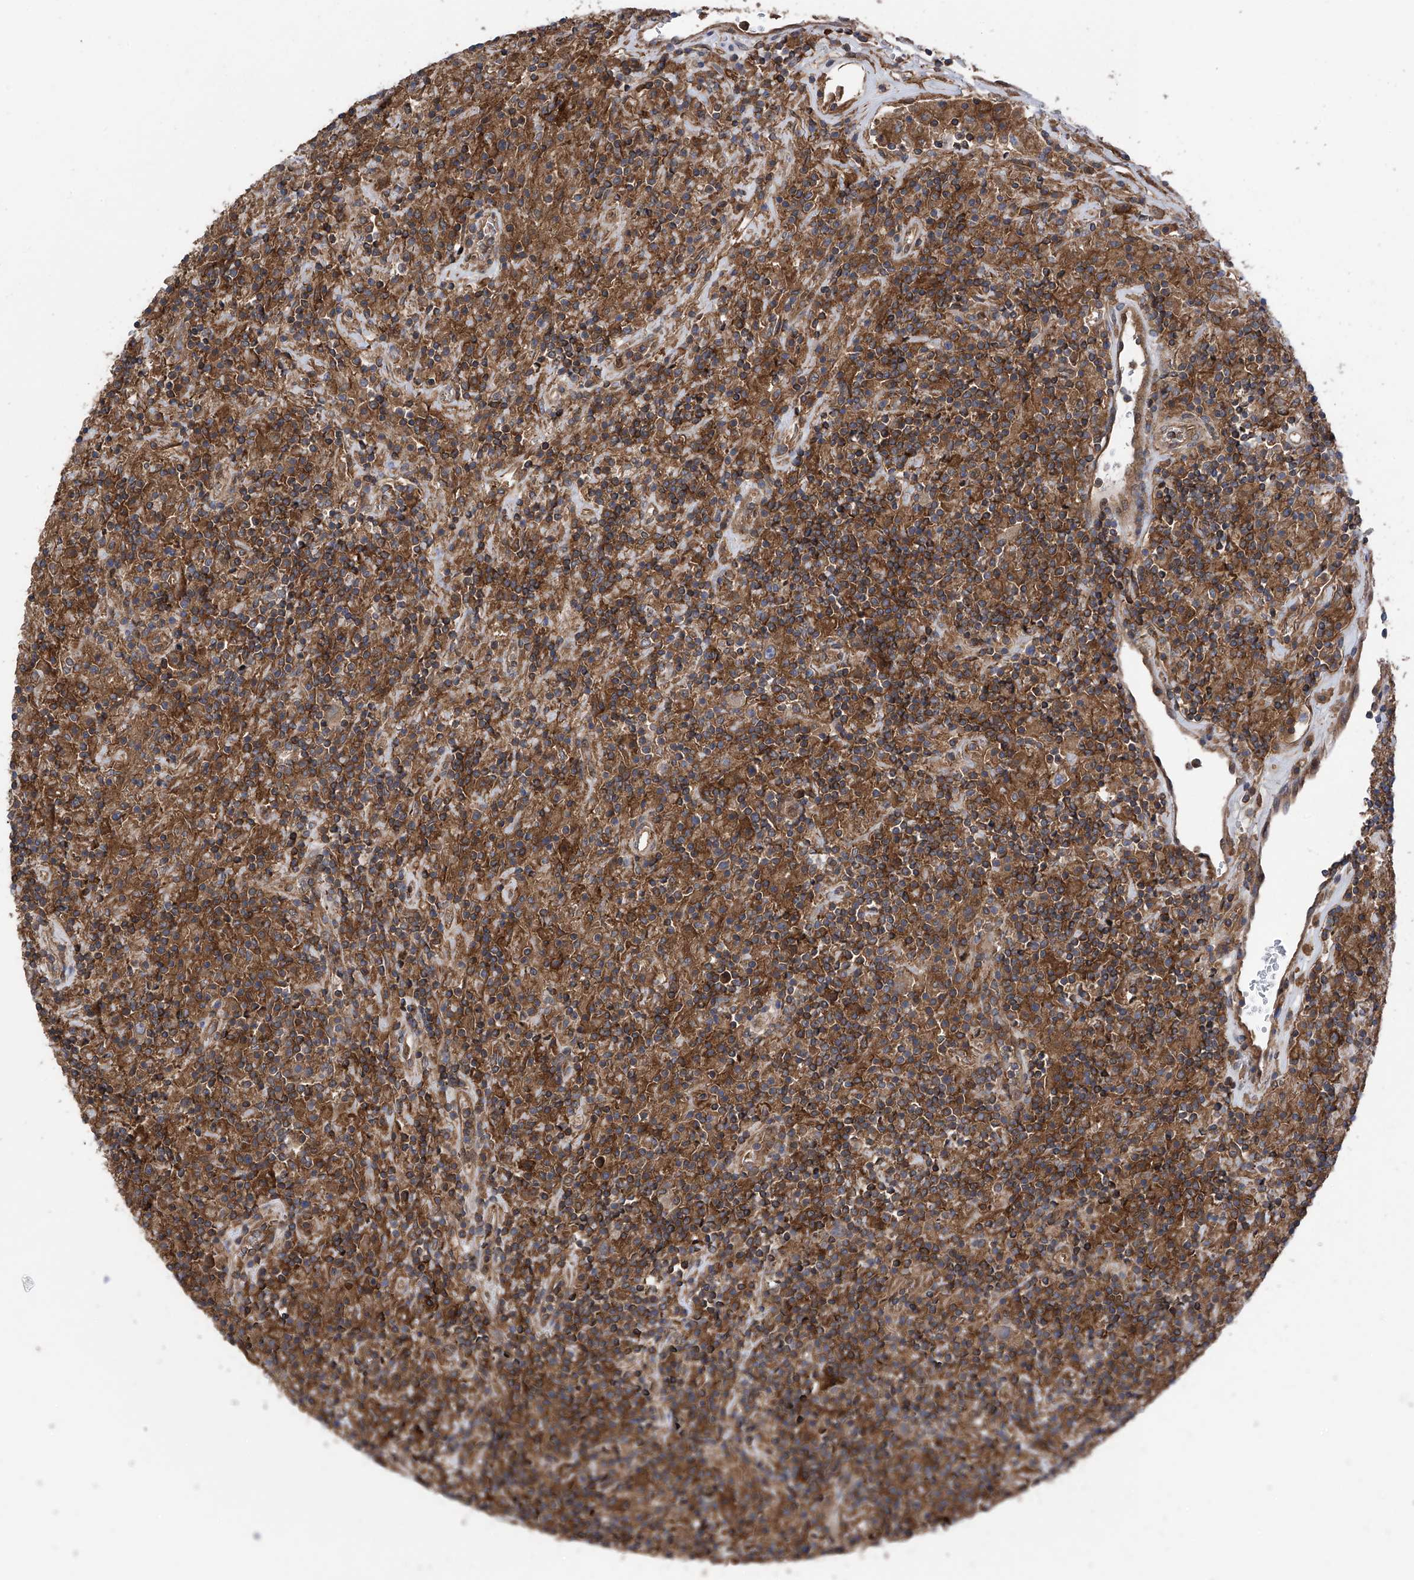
{"staining": {"intensity": "moderate", "quantity": ">75%", "location": "cytoplasmic/membranous"}, "tissue": "lymphoma", "cell_type": "Tumor cells", "image_type": "cancer", "snomed": [{"axis": "morphology", "description": "Hodgkin's disease, NOS"}, {"axis": "topography", "description": "Lymph node"}], "caption": "DAB immunohistochemical staining of Hodgkin's disease reveals moderate cytoplasmic/membranous protein staining in approximately >75% of tumor cells.", "gene": "CHPF", "patient": {"sex": "male", "age": 70}}